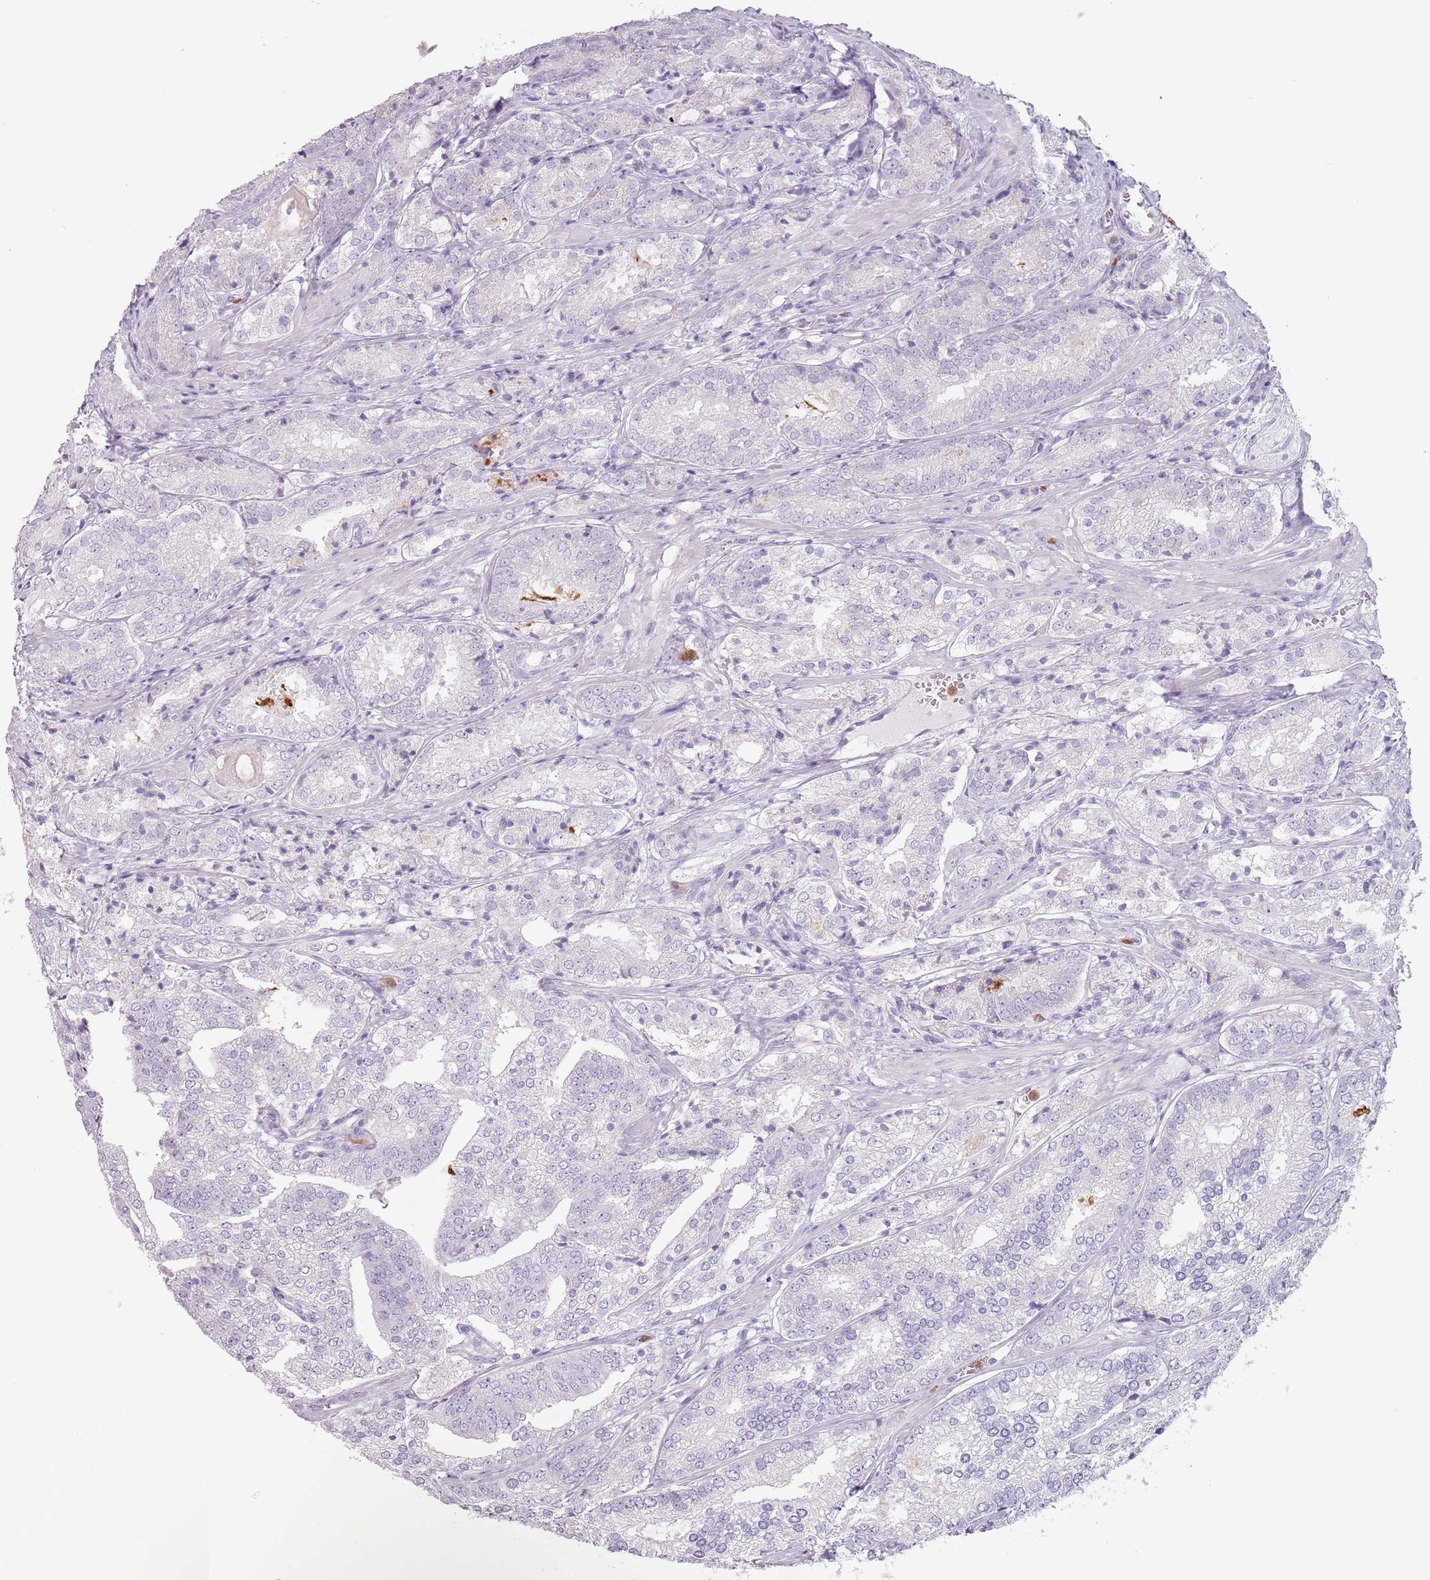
{"staining": {"intensity": "negative", "quantity": "none", "location": "none"}, "tissue": "prostate cancer", "cell_type": "Tumor cells", "image_type": "cancer", "snomed": [{"axis": "morphology", "description": "Adenocarcinoma, High grade"}, {"axis": "topography", "description": "Prostate"}], "caption": "This is an immunohistochemistry (IHC) micrograph of prostate high-grade adenocarcinoma. There is no expression in tumor cells.", "gene": "ZNF584", "patient": {"sex": "male", "age": 63}}